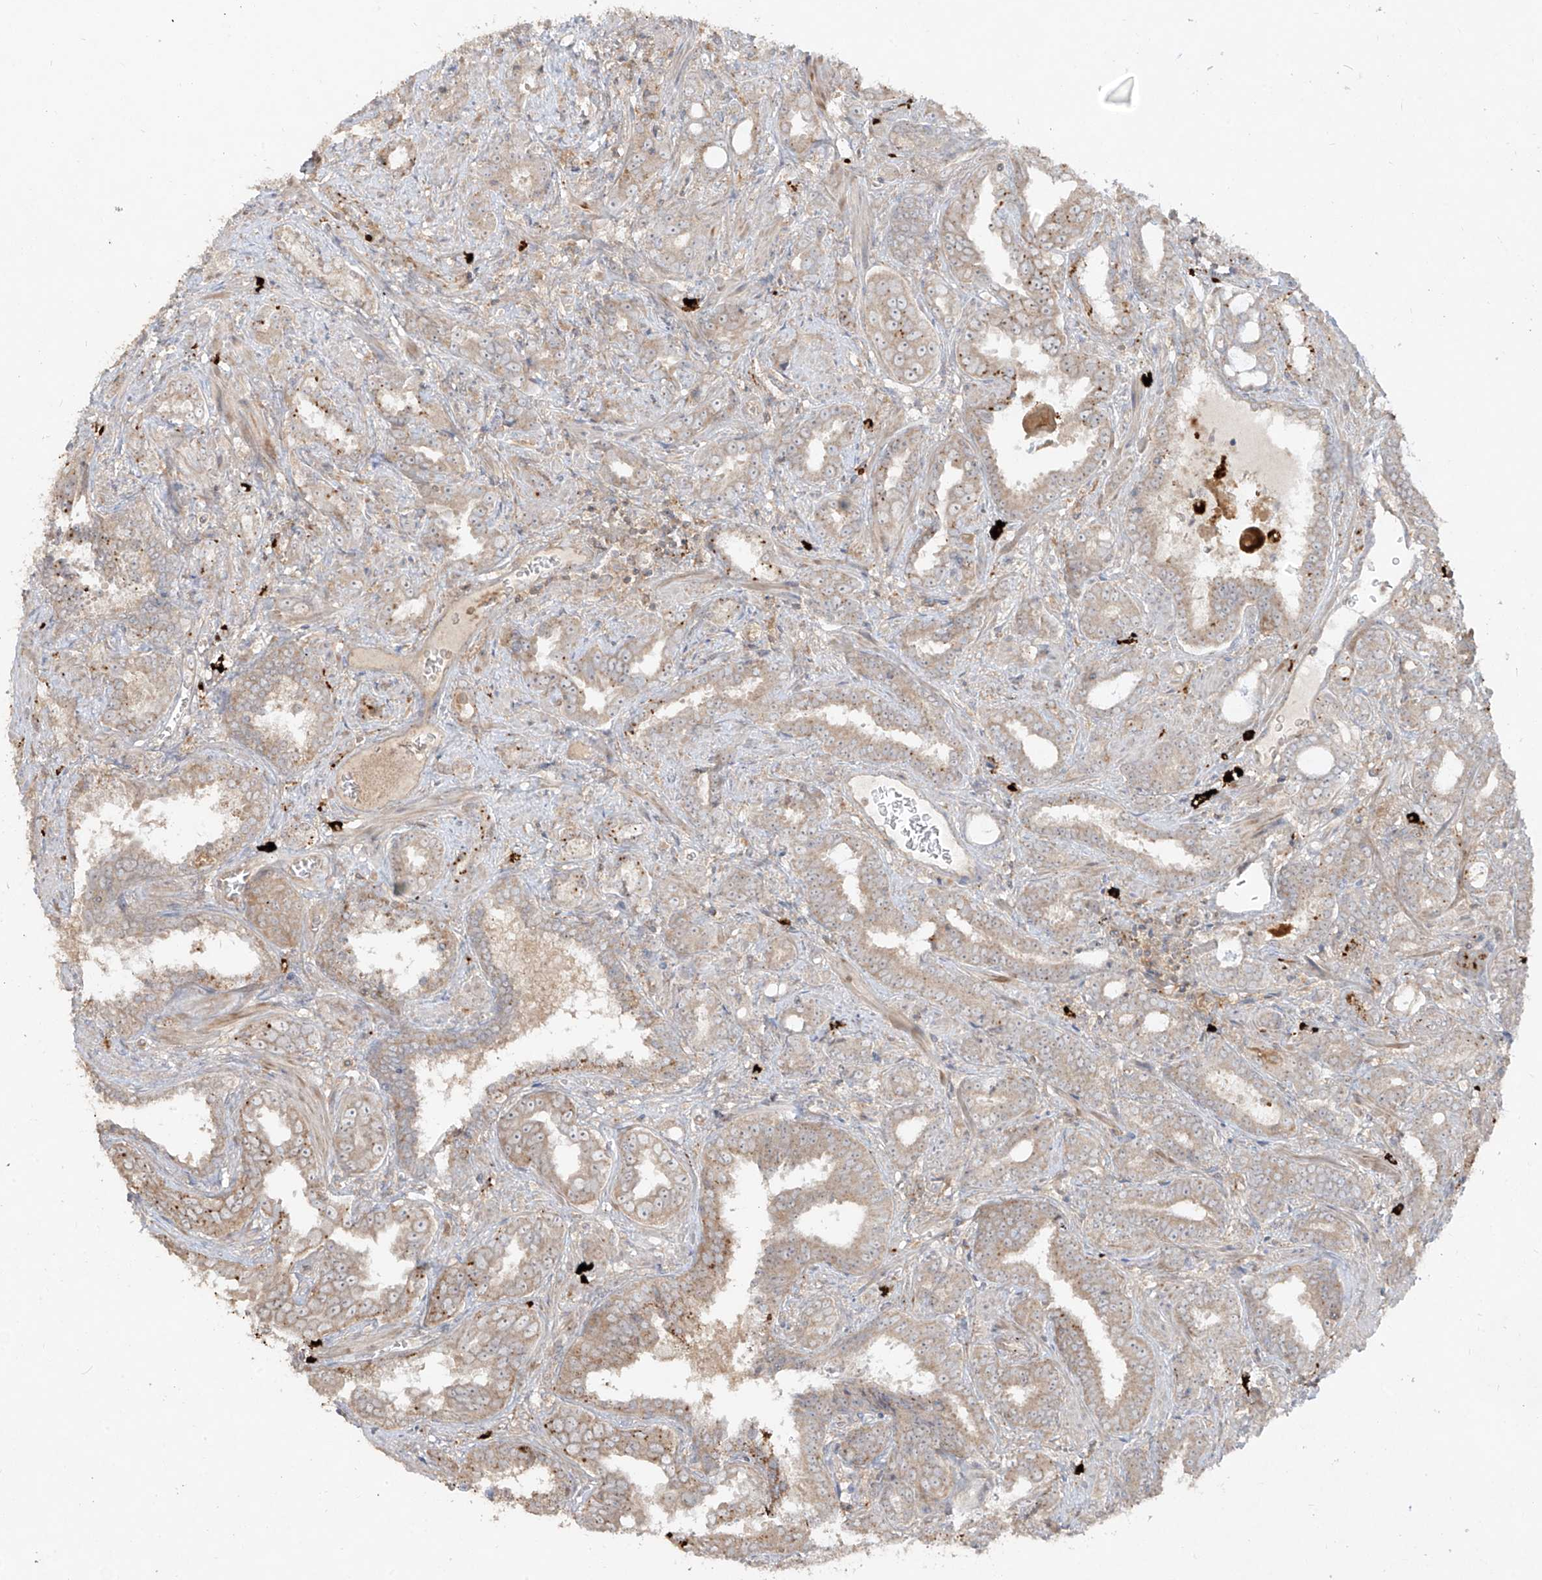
{"staining": {"intensity": "weak", "quantity": ">75%", "location": "cytoplasmic/membranous"}, "tissue": "prostate cancer", "cell_type": "Tumor cells", "image_type": "cancer", "snomed": [{"axis": "morphology", "description": "Adenocarcinoma, High grade"}, {"axis": "topography", "description": "Prostate and seminal vesicle, NOS"}], "caption": "A photomicrograph of prostate cancer stained for a protein displays weak cytoplasmic/membranous brown staining in tumor cells.", "gene": "LDAH", "patient": {"sex": "male", "age": 67}}